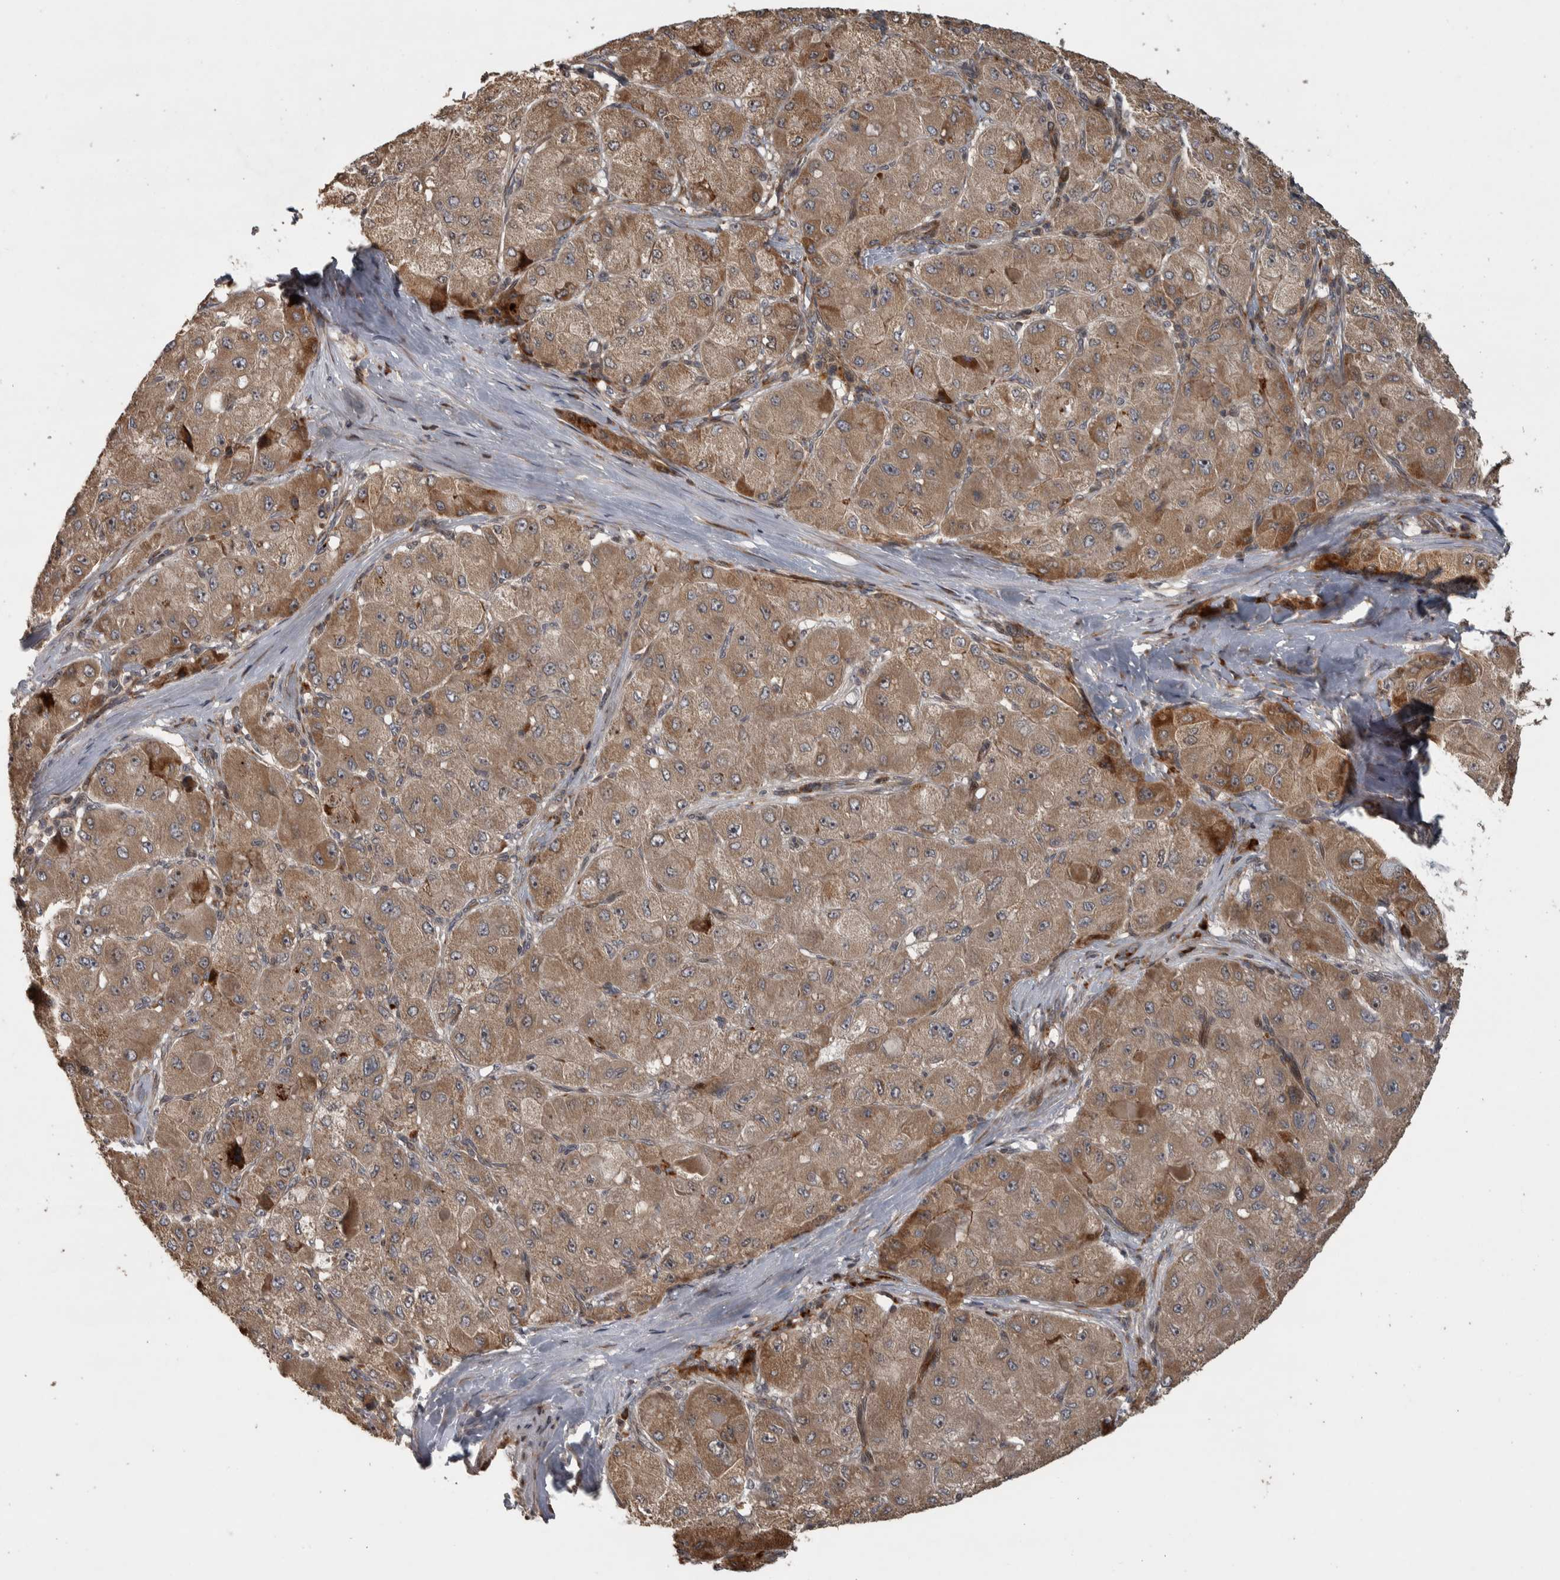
{"staining": {"intensity": "moderate", "quantity": ">75%", "location": "cytoplasmic/membranous"}, "tissue": "liver cancer", "cell_type": "Tumor cells", "image_type": "cancer", "snomed": [{"axis": "morphology", "description": "Carcinoma, Hepatocellular, NOS"}, {"axis": "topography", "description": "Liver"}], "caption": "A high-resolution photomicrograph shows immunohistochemistry staining of hepatocellular carcinoma (liver), which exhibits moderate cytoplasmic/membranous staining in about >75% of tumor cells.", "gene": "ERAL1", "patient": {"sex": "male", "age": 80}}